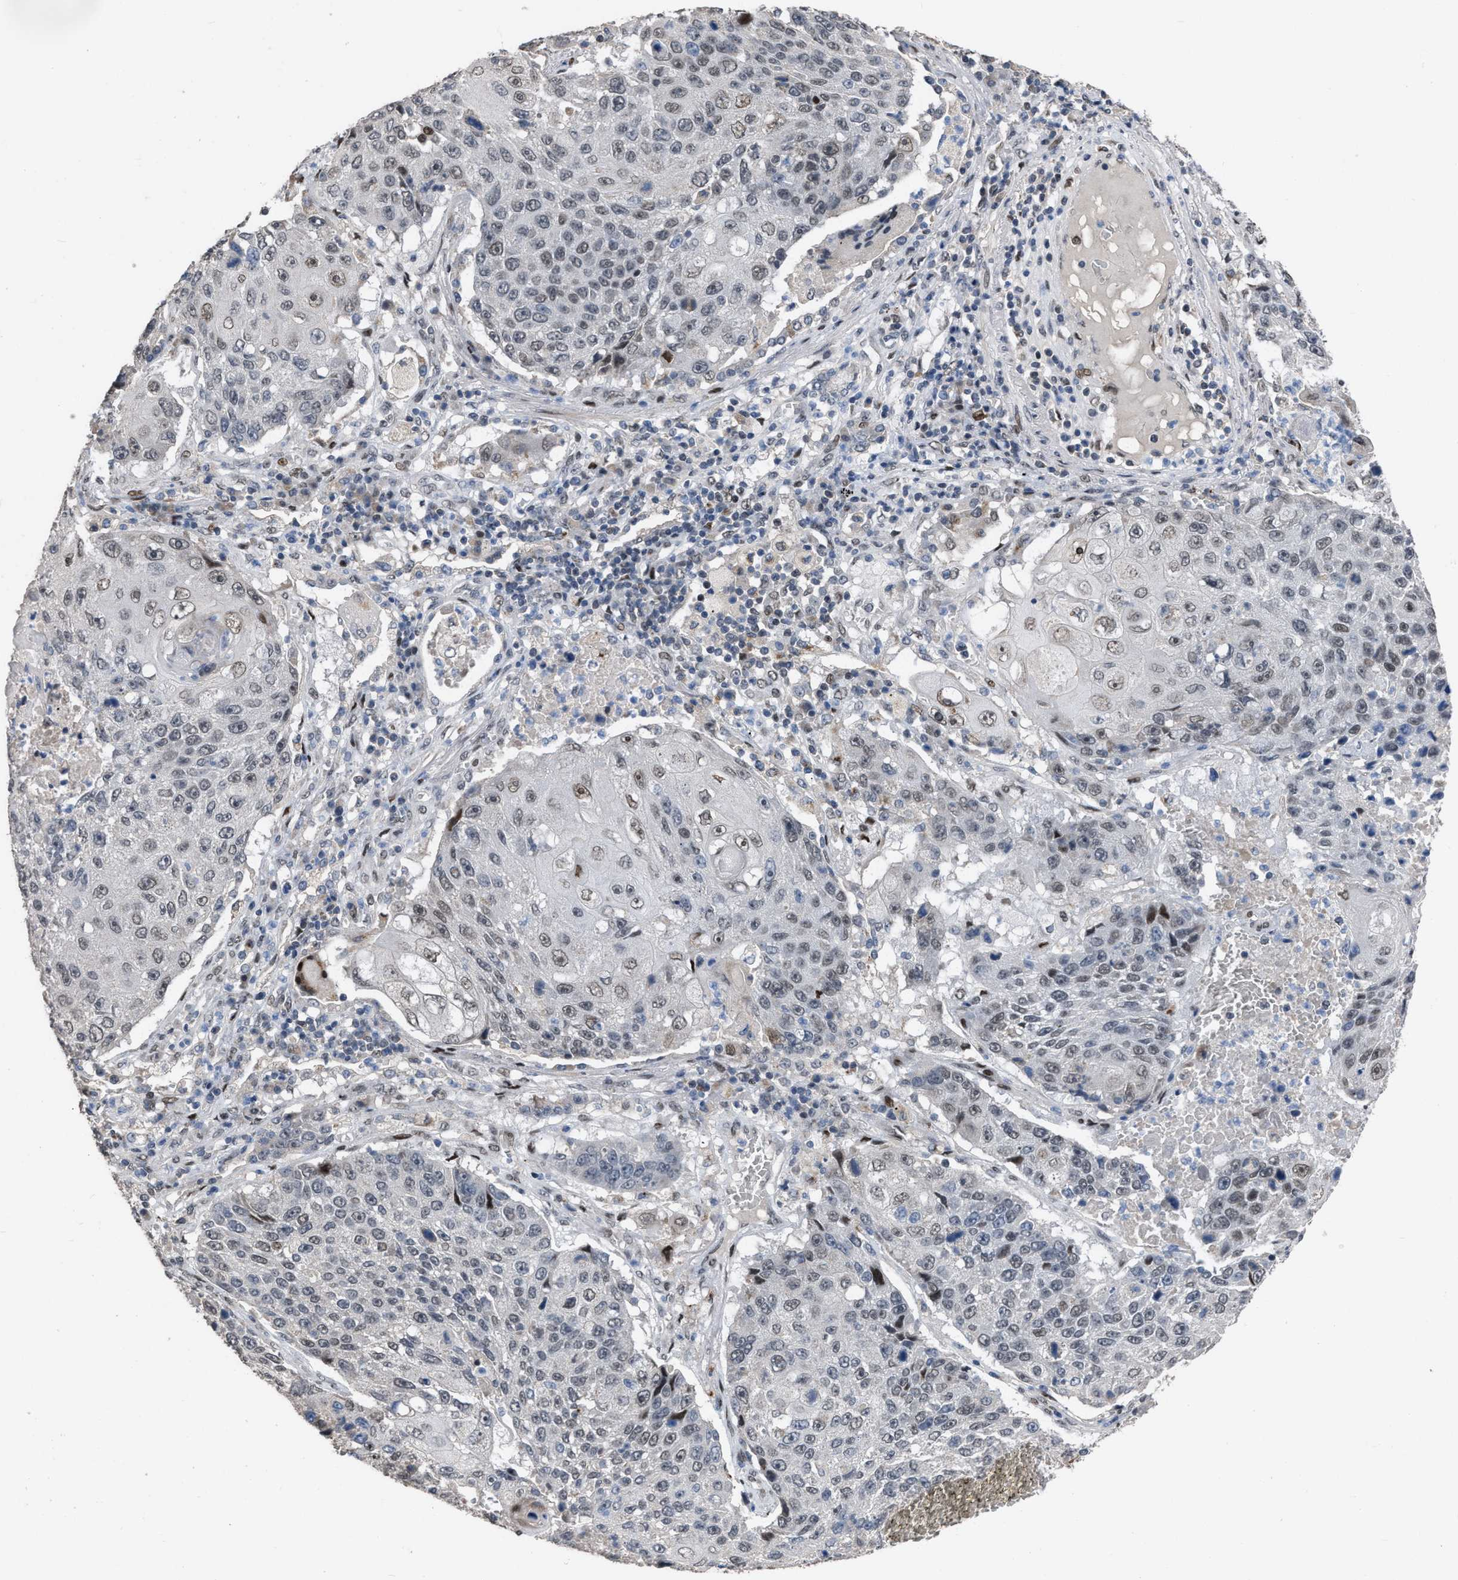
{"staining": {"intensity": "weak", "quantity": "25%-75%", "location": "nuclear"}, "tissue": "lung cancer", "cell_type": "Tumor cells", "image_type": "cancer", "snomed": [{"axis": "morphology", "description": "Squamous cell carcinoma, NOS"}, {"axis": "topography", "description": "Lung"}], "caption": "Lung cancer (squamous cell carcinoma) was stained to show a protein in brown. There is low levels of weak nuclear staining in approximately 25%-75% of tumor cells. Immunohistochemistry stains the protein of interest in brown and the nuclei are stained blue.", "gene": "SETDB1", "patient": {"sex": "male", "age": 61}}